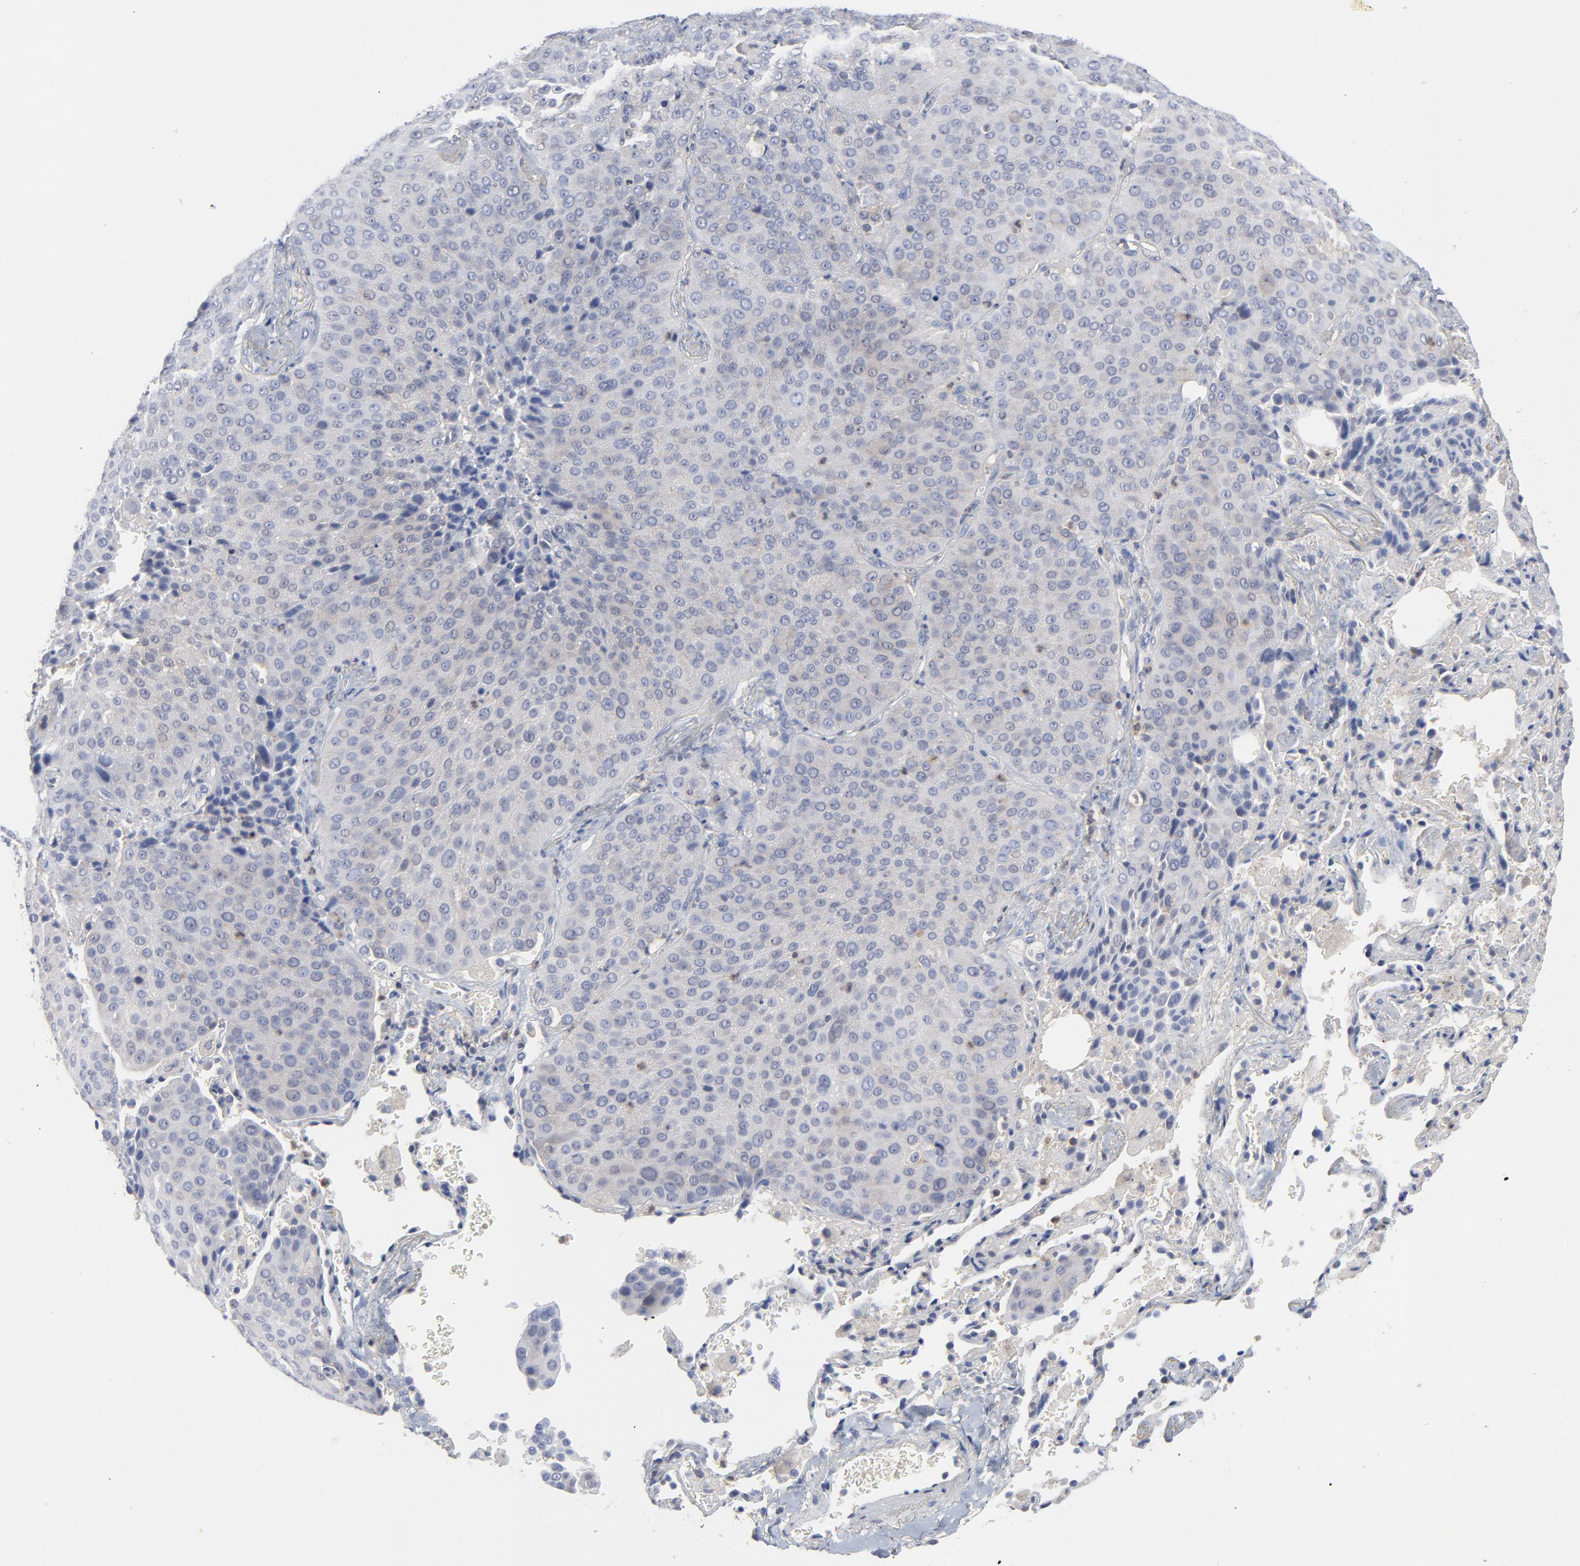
{"staining": {"intensity": "negative", "quantity": "none", "location": "none"}, "tissue": "lung cancer", "cell_type": "Tumor cells", "image_type": "cancer", "snomed": [{"axis": "morphology", "description": "Squamous cell carcinoma, NOS"}, {"axis": "topography", "description": "Lung"}], "caption": "DAB (3,3'-diaminobenzidine) immunohistochemical staining of lung squamous cell carcinoma demonstrates no significant staining in tumor cells.", "gene": "CAB39L", "patient": {"sex": "male", "age": 54}}